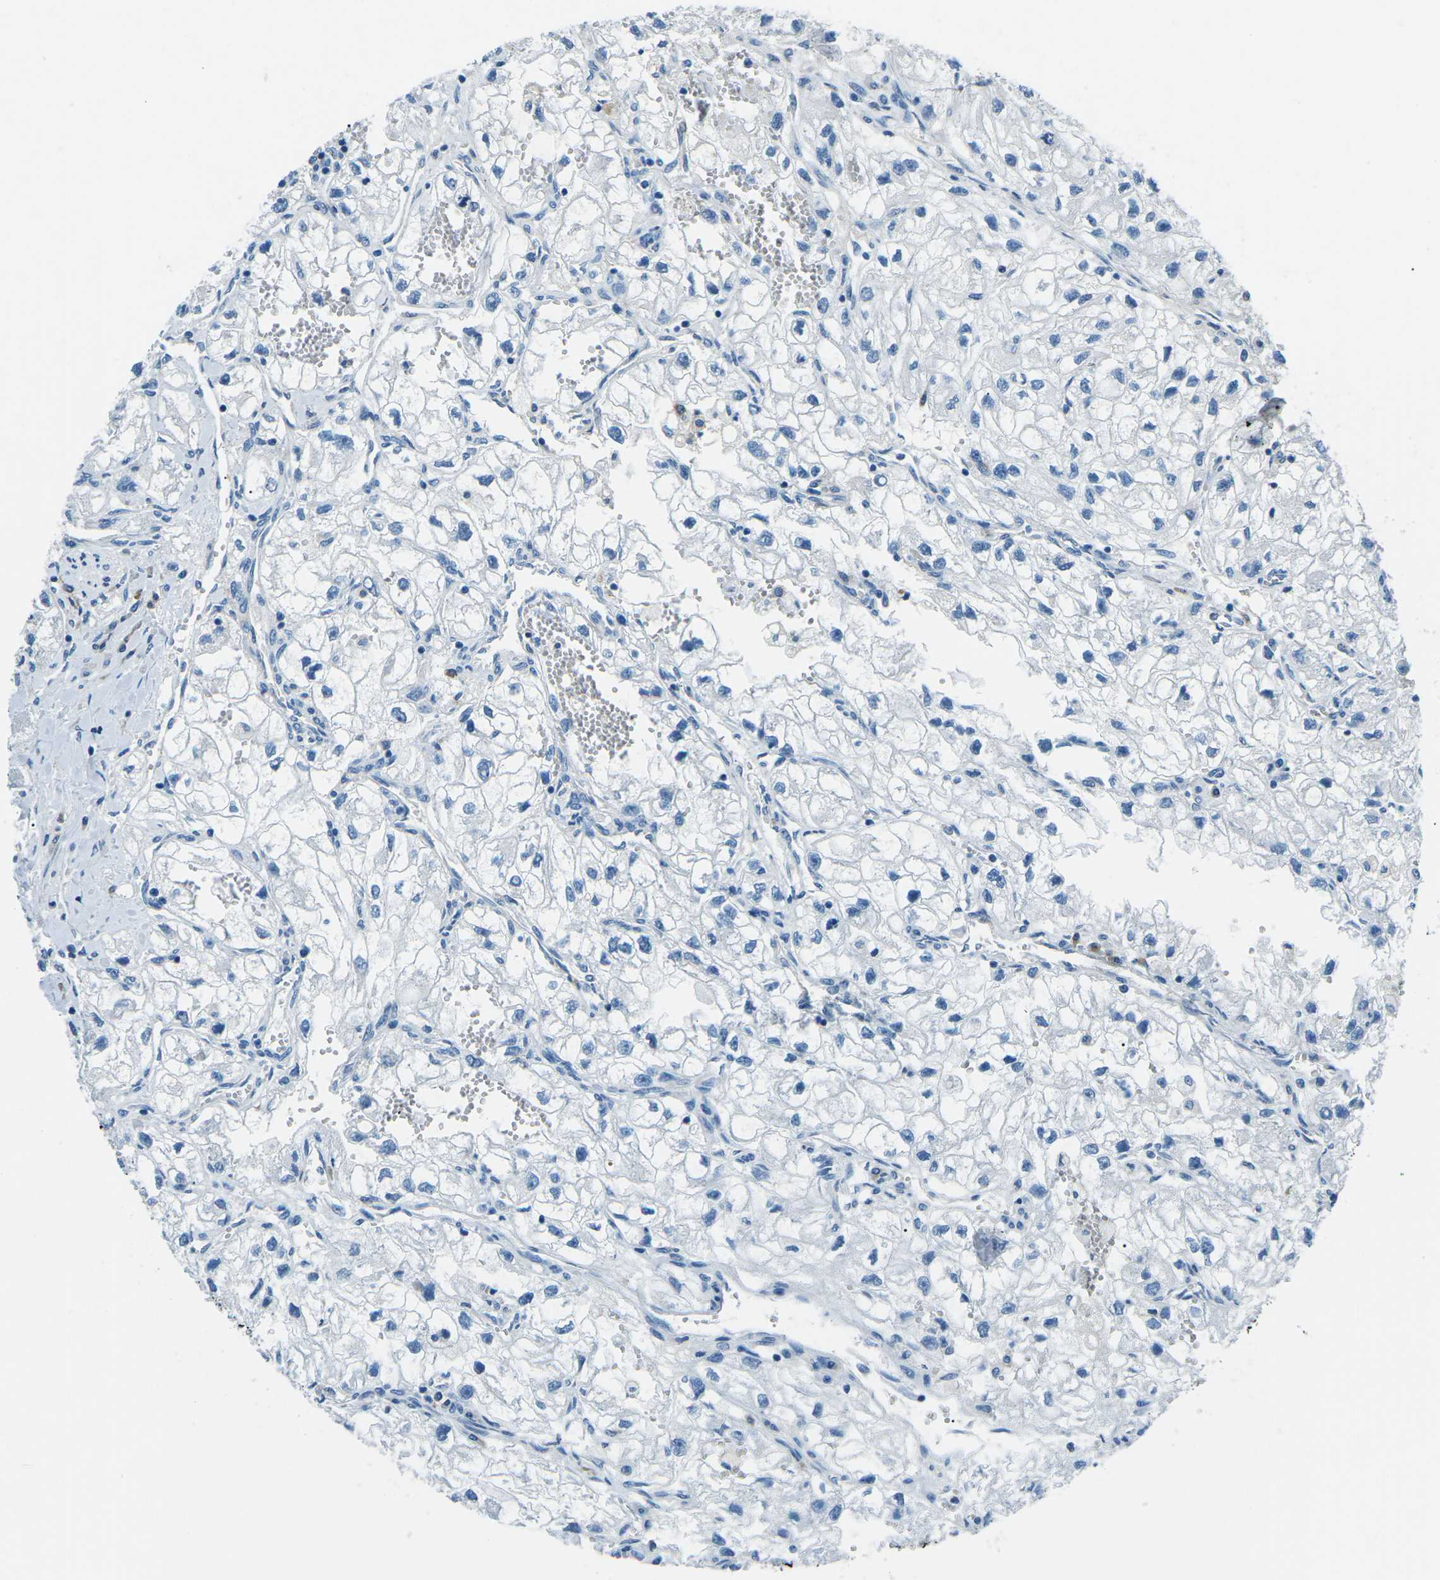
{"staining": {"intensity": "negative", "quantity": "none", "location": "none"}, "tissue": "renal cancer", "cell_type": "Tumor cells", "image_type": "cancer", "snomed": [{"axis": "morphology", "description": "Adenocarcinoma, NOS"}, {"axis": "topography", "description": "Kidney"}], "caption": "An immunohistochemistry image of renal adenocarcinoma is shown. There is no staining in tumor cells of renal adenocarcinoma. (Brightfield microscopy of DAB (3,3'-diaminobenzidine) immunohistochemistry at high magnification).", "gene": "CD1D", "patient": {"sex": "female", "age": 70}}